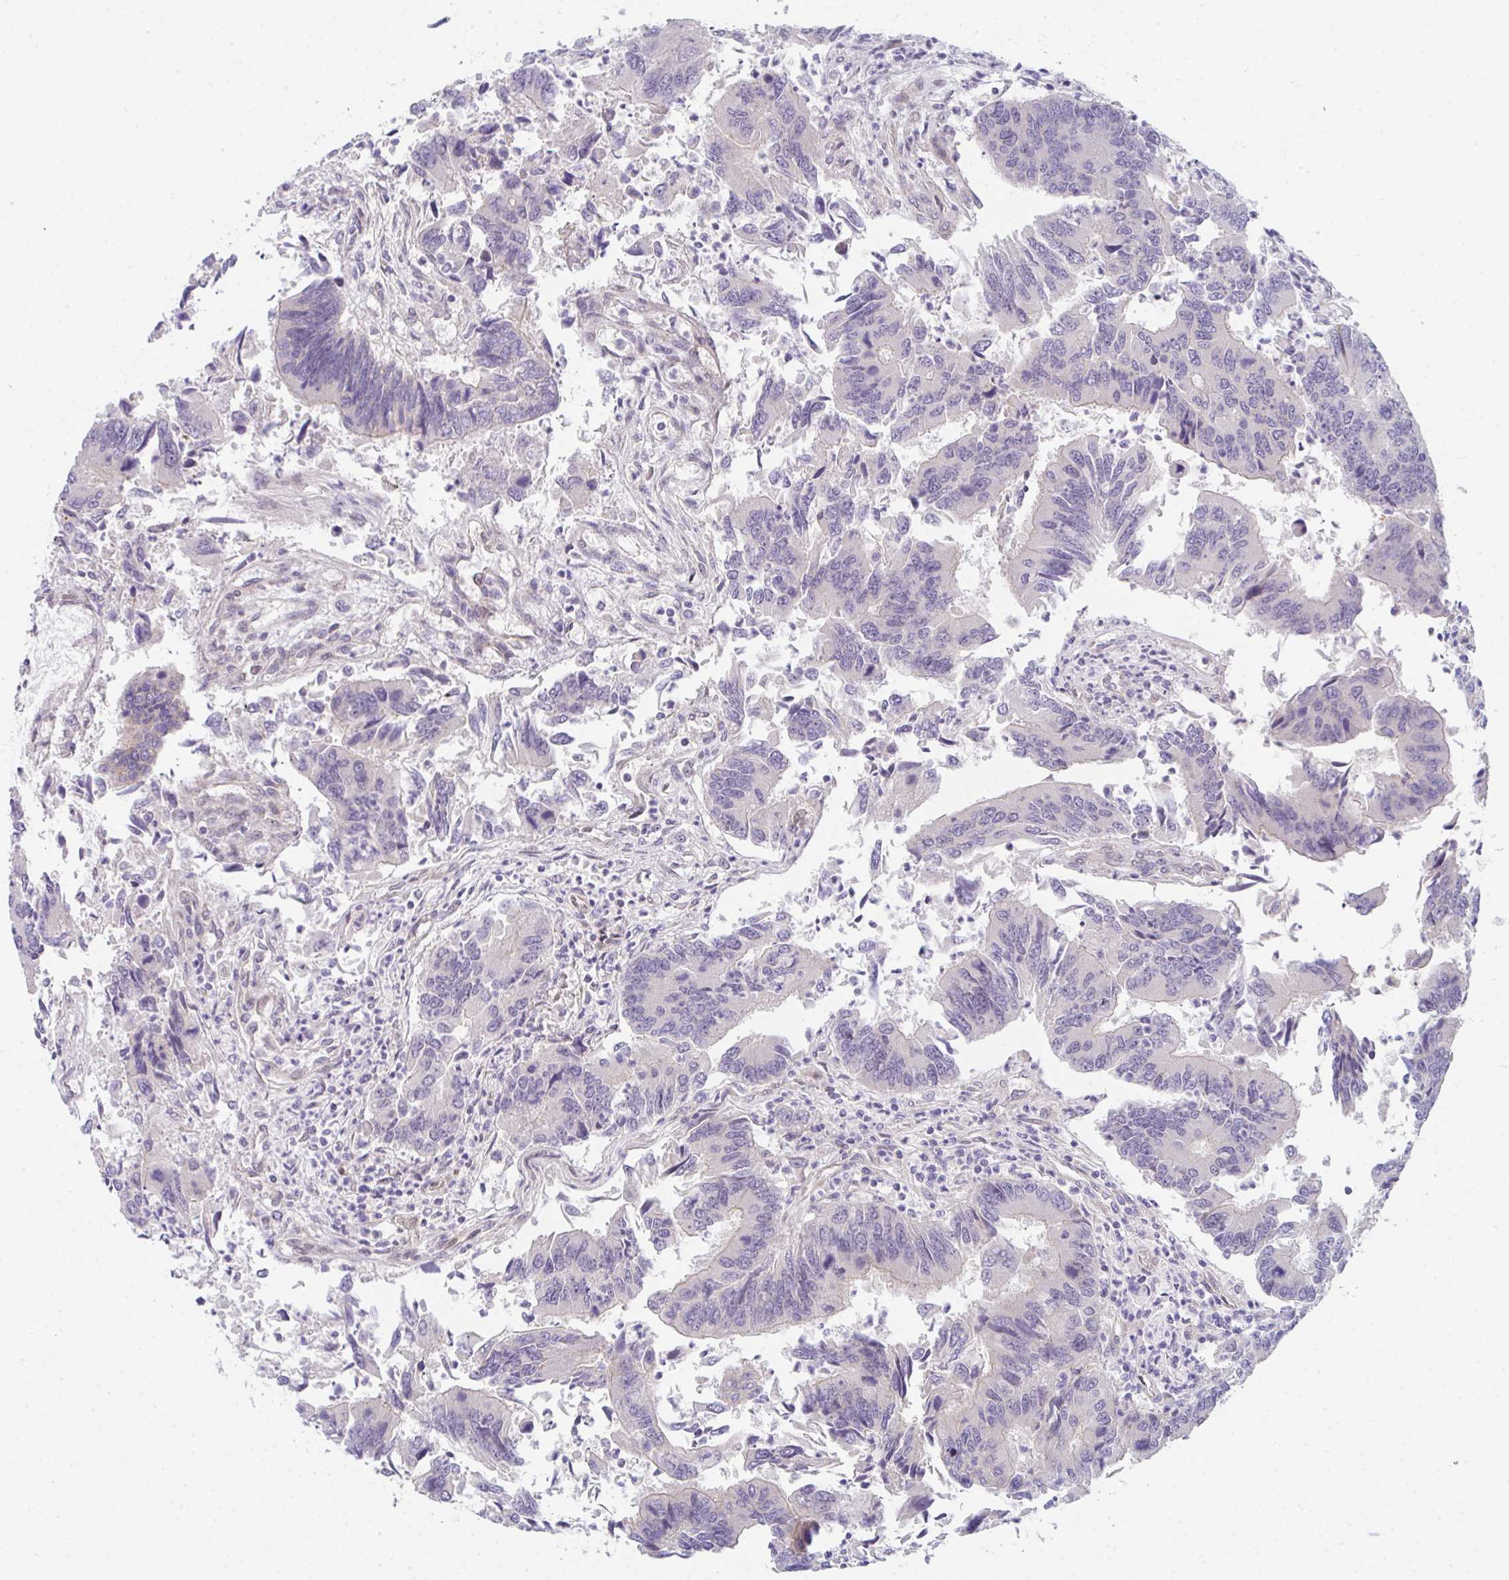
{"staining": {"intensity": "negative", "quantity": "none", "location": "none"}, "tissue": "colorectal cancer", "cell_type": "Tumor cells", "image_type": "cancer", "snomed": [{"axis": "morphology", "description": "Adenocarcinoma, NOS"}, {"axis": "topography", "description": "Colon"}], "caption": "Colorectal cancer (adenocarcinoma) was stained to show a protein in brown. There is no significant staining in tumor cells.", "gene": "TNFRSF10A", "patient": {"sex": "female", "age": 67}}